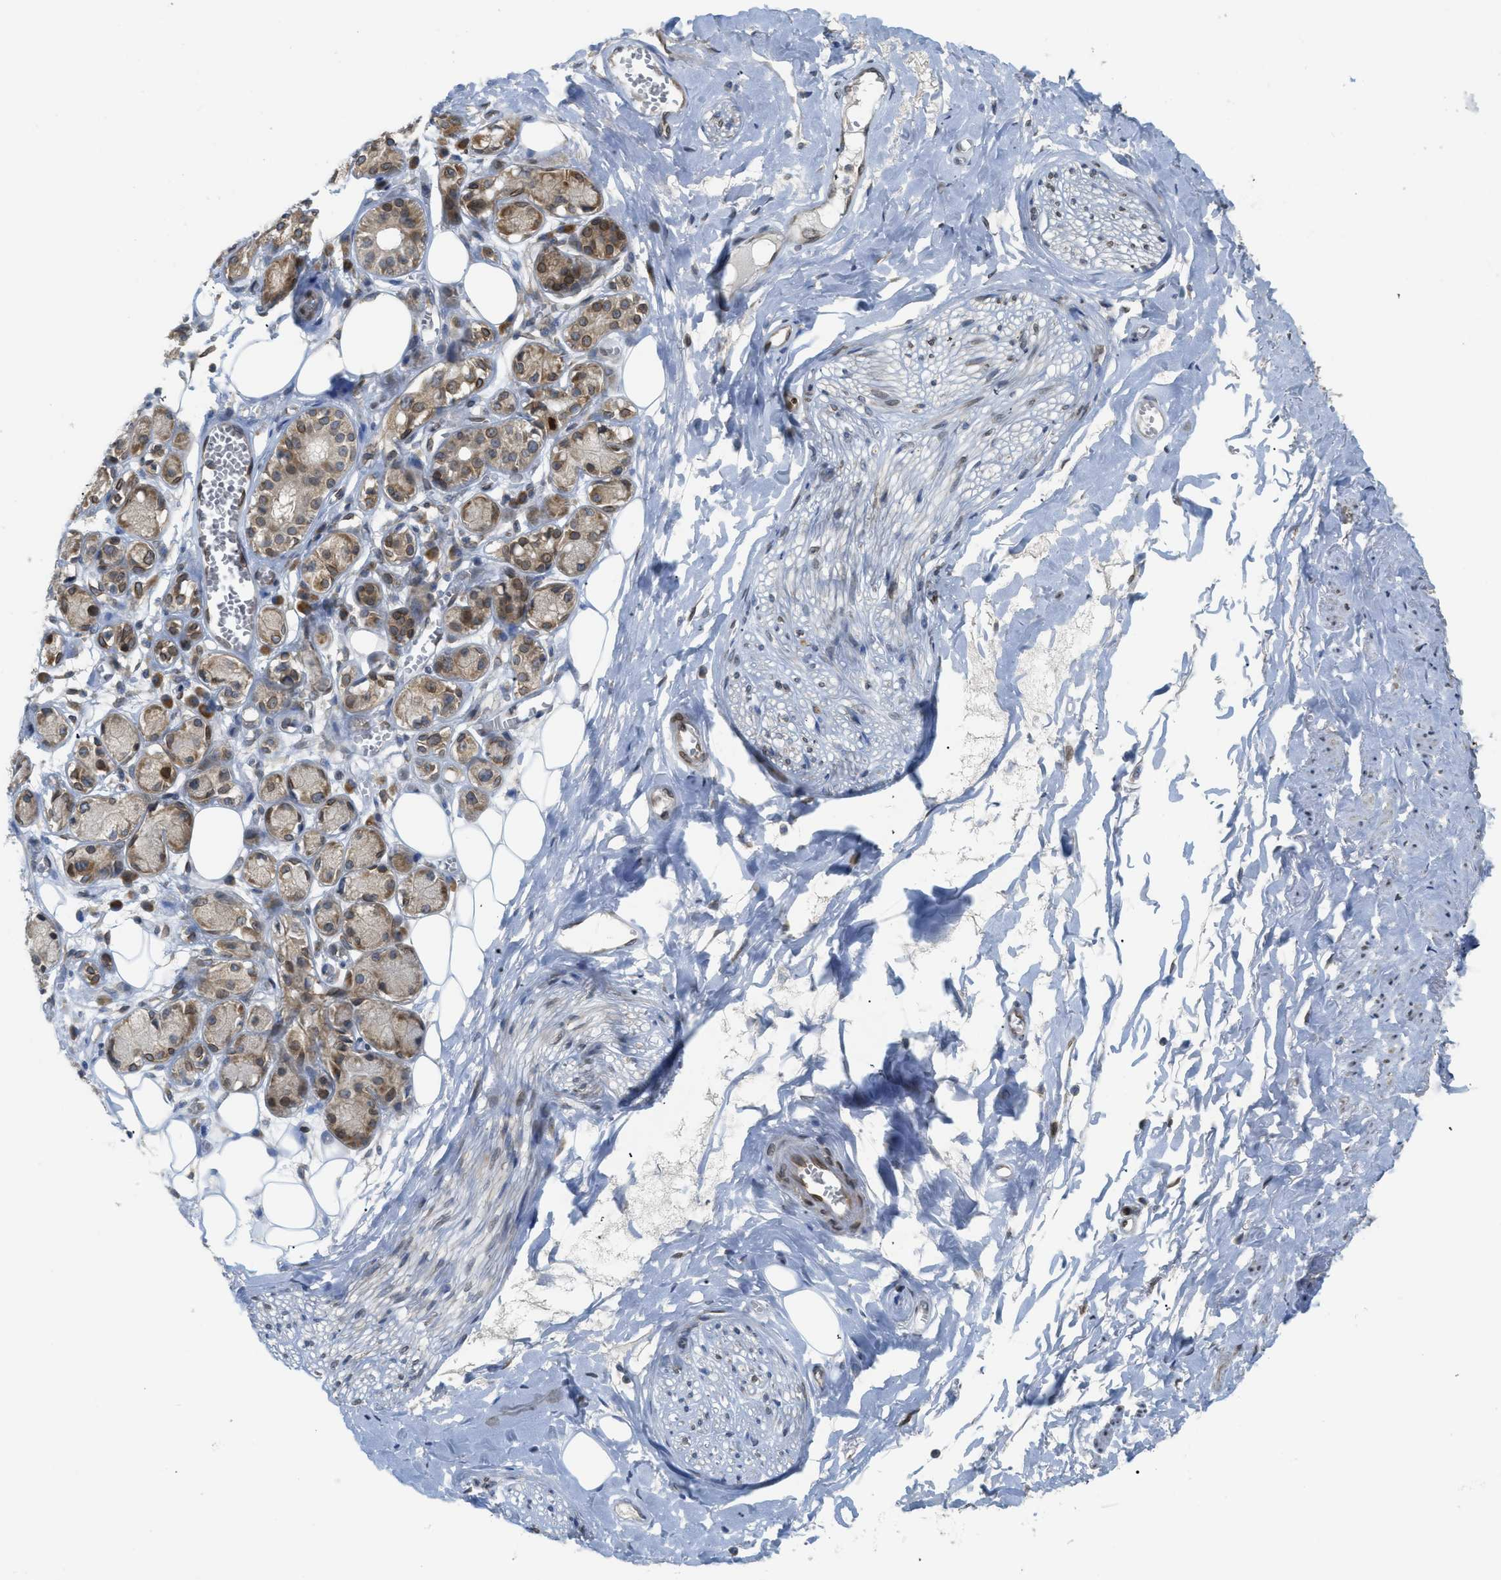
{"staining": {"intensity": "moderate", "quantity": "<25%", "location": "cytoplasmic/membranous"}, "tissue": "adipose tissue", "cell_type": "Adipocytes", "image_type": "normal", "snomed": [{"axis": "morphology", "description": "Normal tissue, NOS"}, {"axis": "morphology", "description": "Inflammation, NOS"}, {"axis": "topography", "description": "Salivary gland"}, {"axis": "topography", "description": "Peripheral nerve tissue"}], "caption": "High-magnification brightfield microscopy of normal adipose tissue stained with DAB (3,3'-diaminobenzidine) (brown) and counterstained with hematoxylin (blue). adipocytes exhibit moderate cytoplasmic/membranous positivity is identified in approximately<25% of cells. Immunohistochemistry (ihc) stains the protein in brown and the nuclei are stained blue.", "gene": "EIF2AK3", "patient": {"sex": "female", "age": 75}}